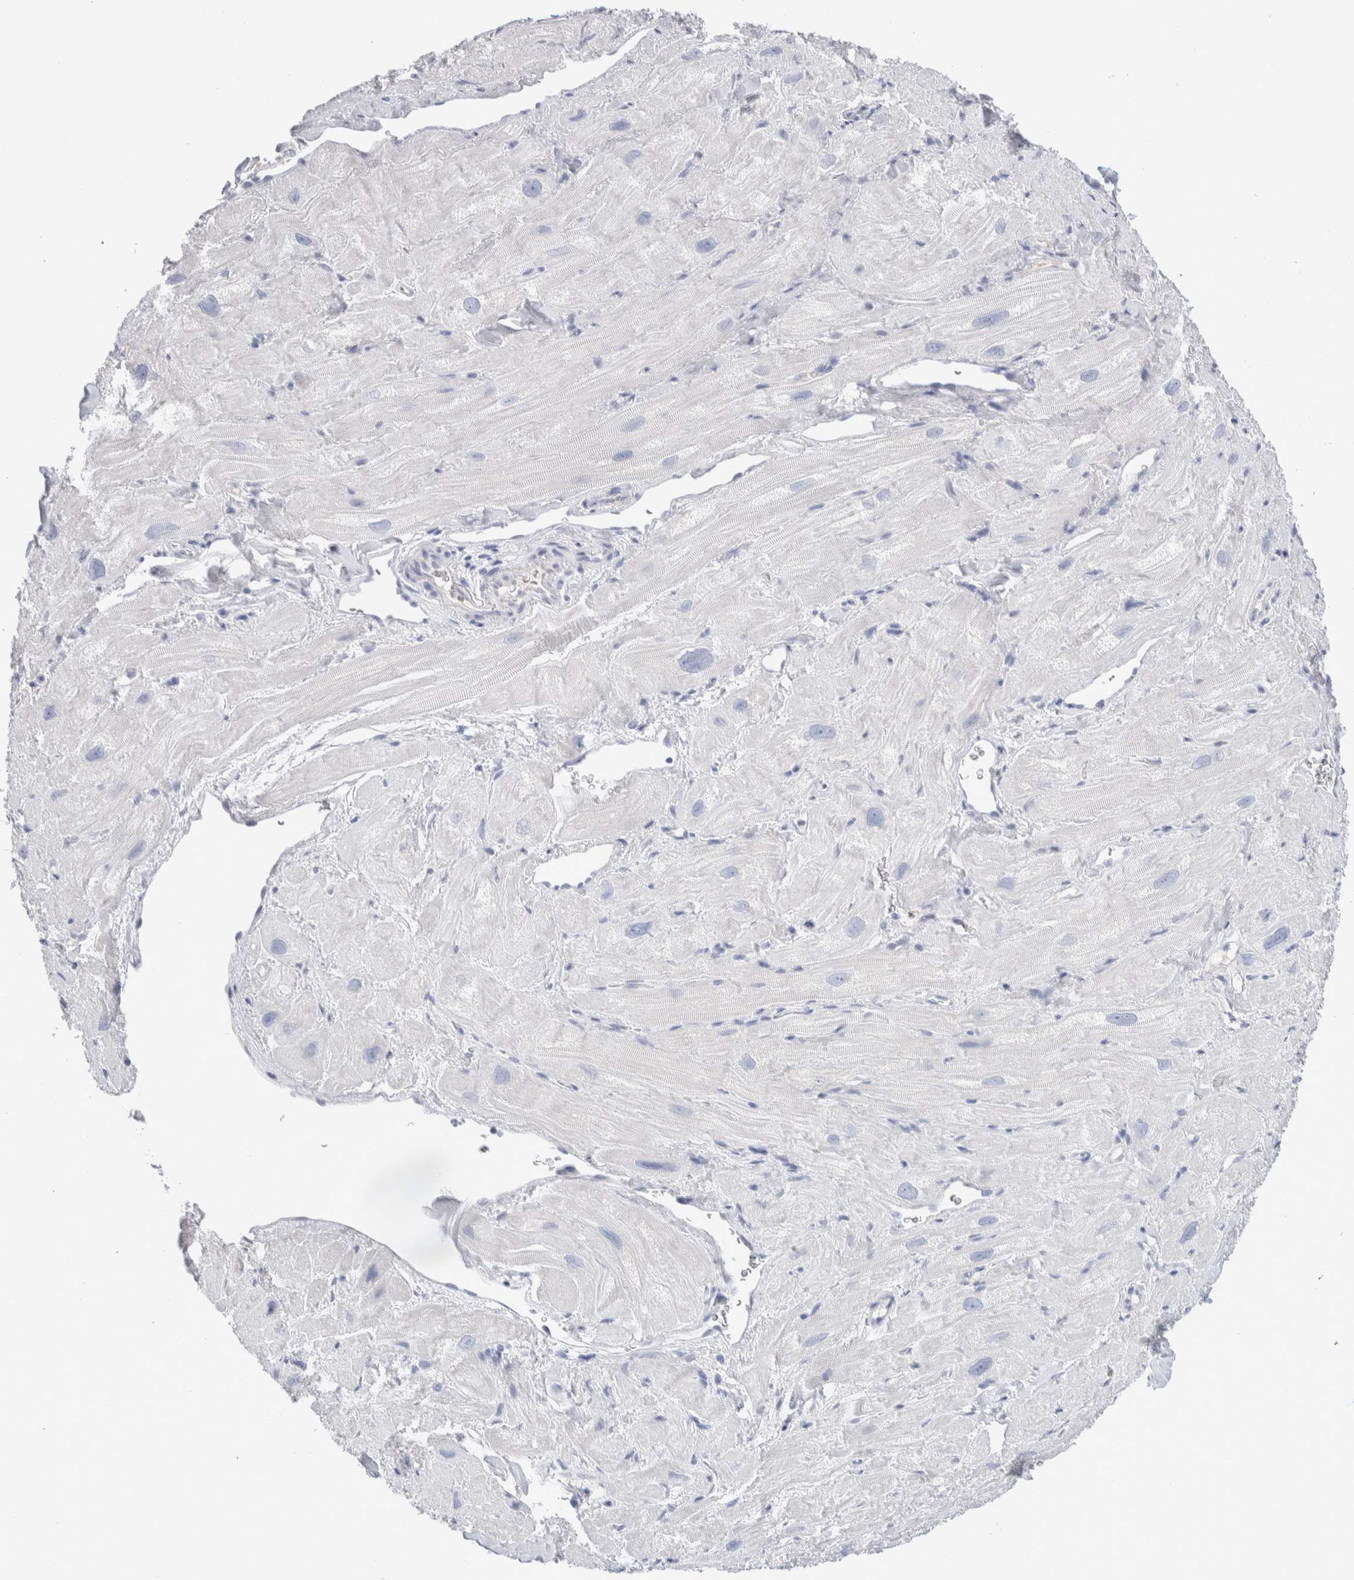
{"staining": {"intensity": "negative", "quantity": "none", "location": "none"}, "tissue": "heart muscle", "cell_type": "Cardiomyocytes", "image_type": "normal", "snomed": [{"axis": "morphology", "description": "Normal tissue, NOS"}, {"axis": "topography", "description": "Heart"}], "caption": "Immunohistochemistry histopathology image of normal heart muscle: heart muscle stained with DAB reveals no significant protein expression in cardiomyocytes.", "gene": "GDA", "patient": {"sex": "male", "age": 49}}